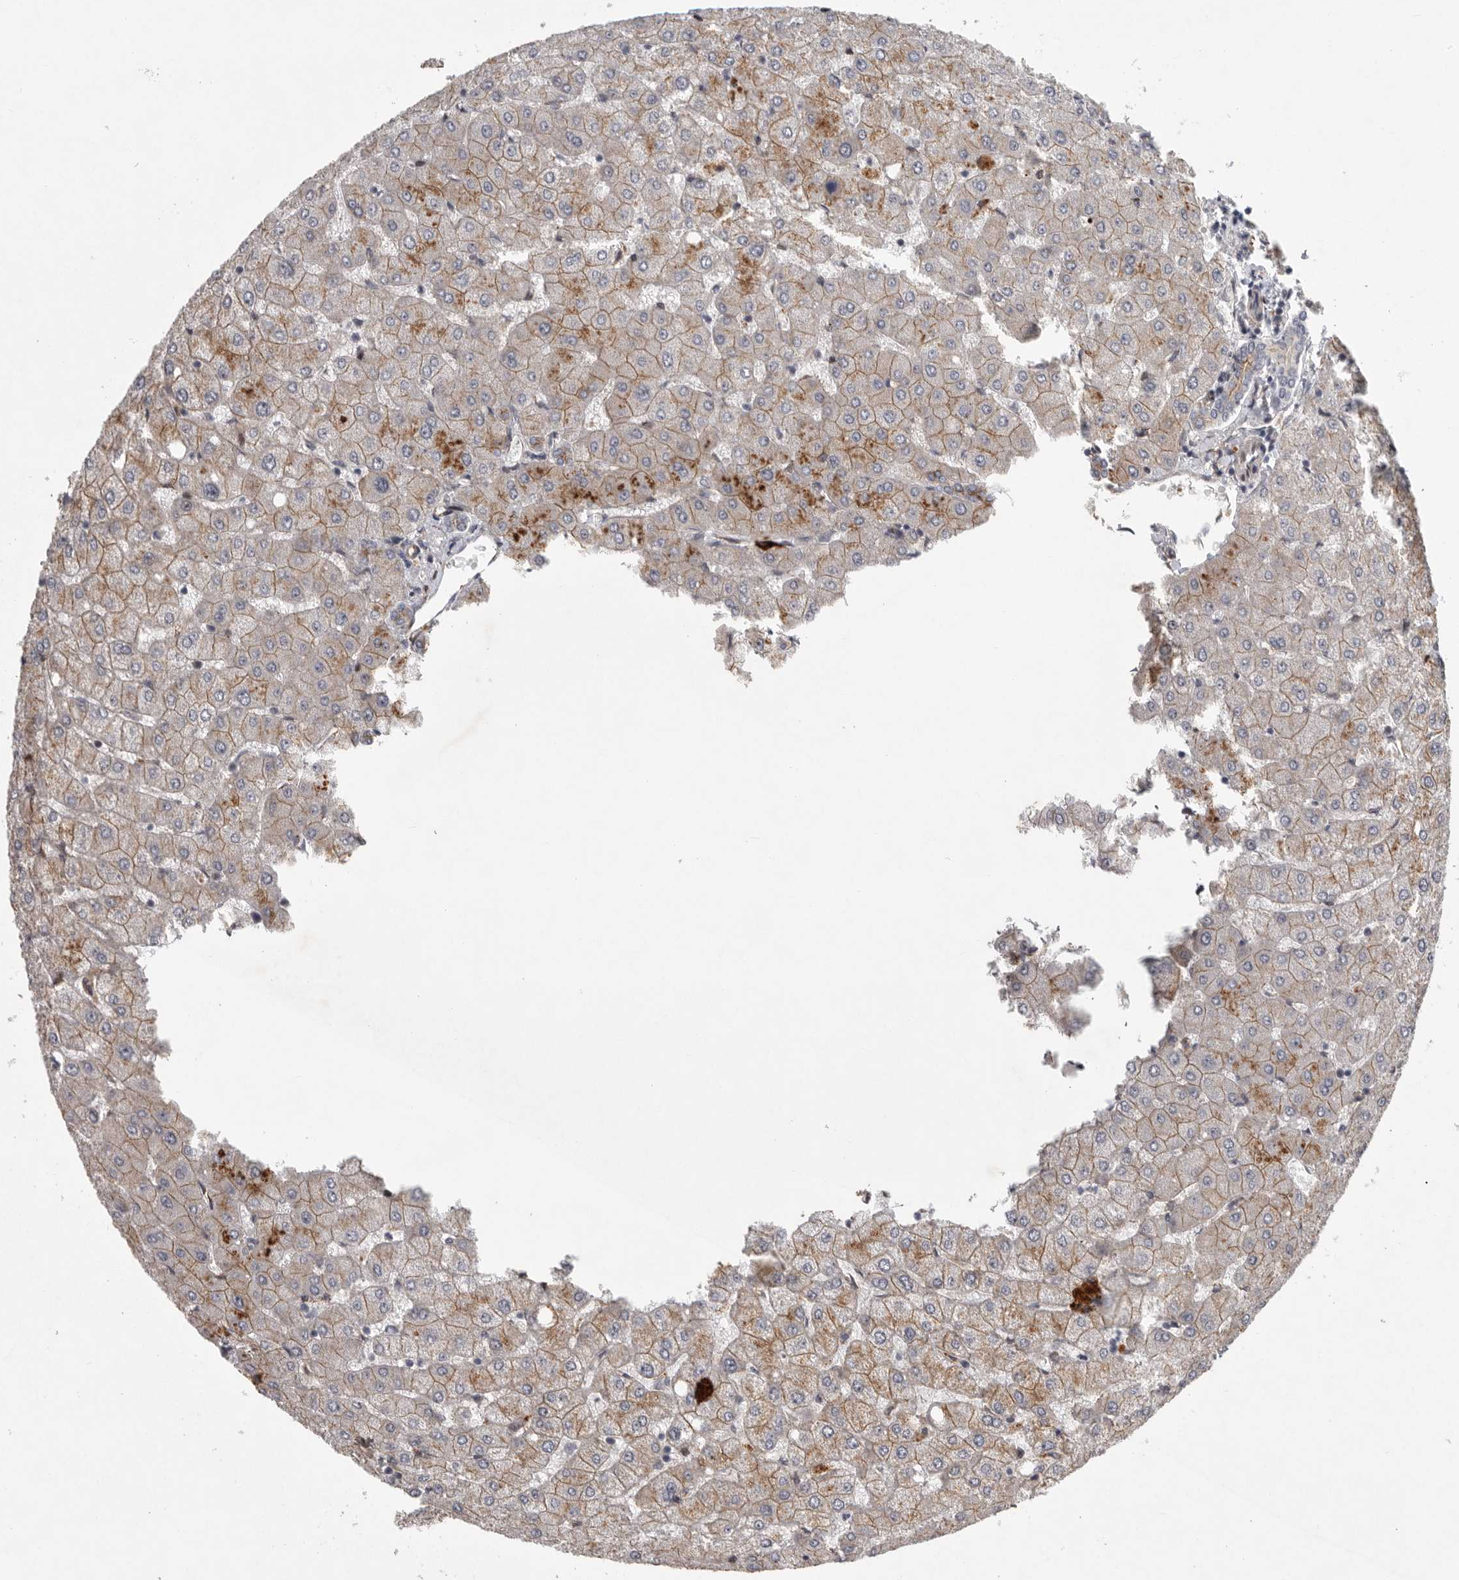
{"staining": {"intensity": "moderate", "quantity": "25%-75%", "location": "cytoplasmic/membranous"}, "tissue": "liver", "cell_type": "Cholangiocytes", "image_type": "normal", "snomed": [{"axis": "morphology", "description": "Normal tissue, NOS"}, {"axis": "topography", "description": "Liver"}], "caption": "Protein analysis of normal liver reveals moderate cytoplasmic/membranous positivity in approximately 25%-75% of cholangiocytes.", "gene": "MPDZ", "patient": {"sex": "female", "age": 54}}